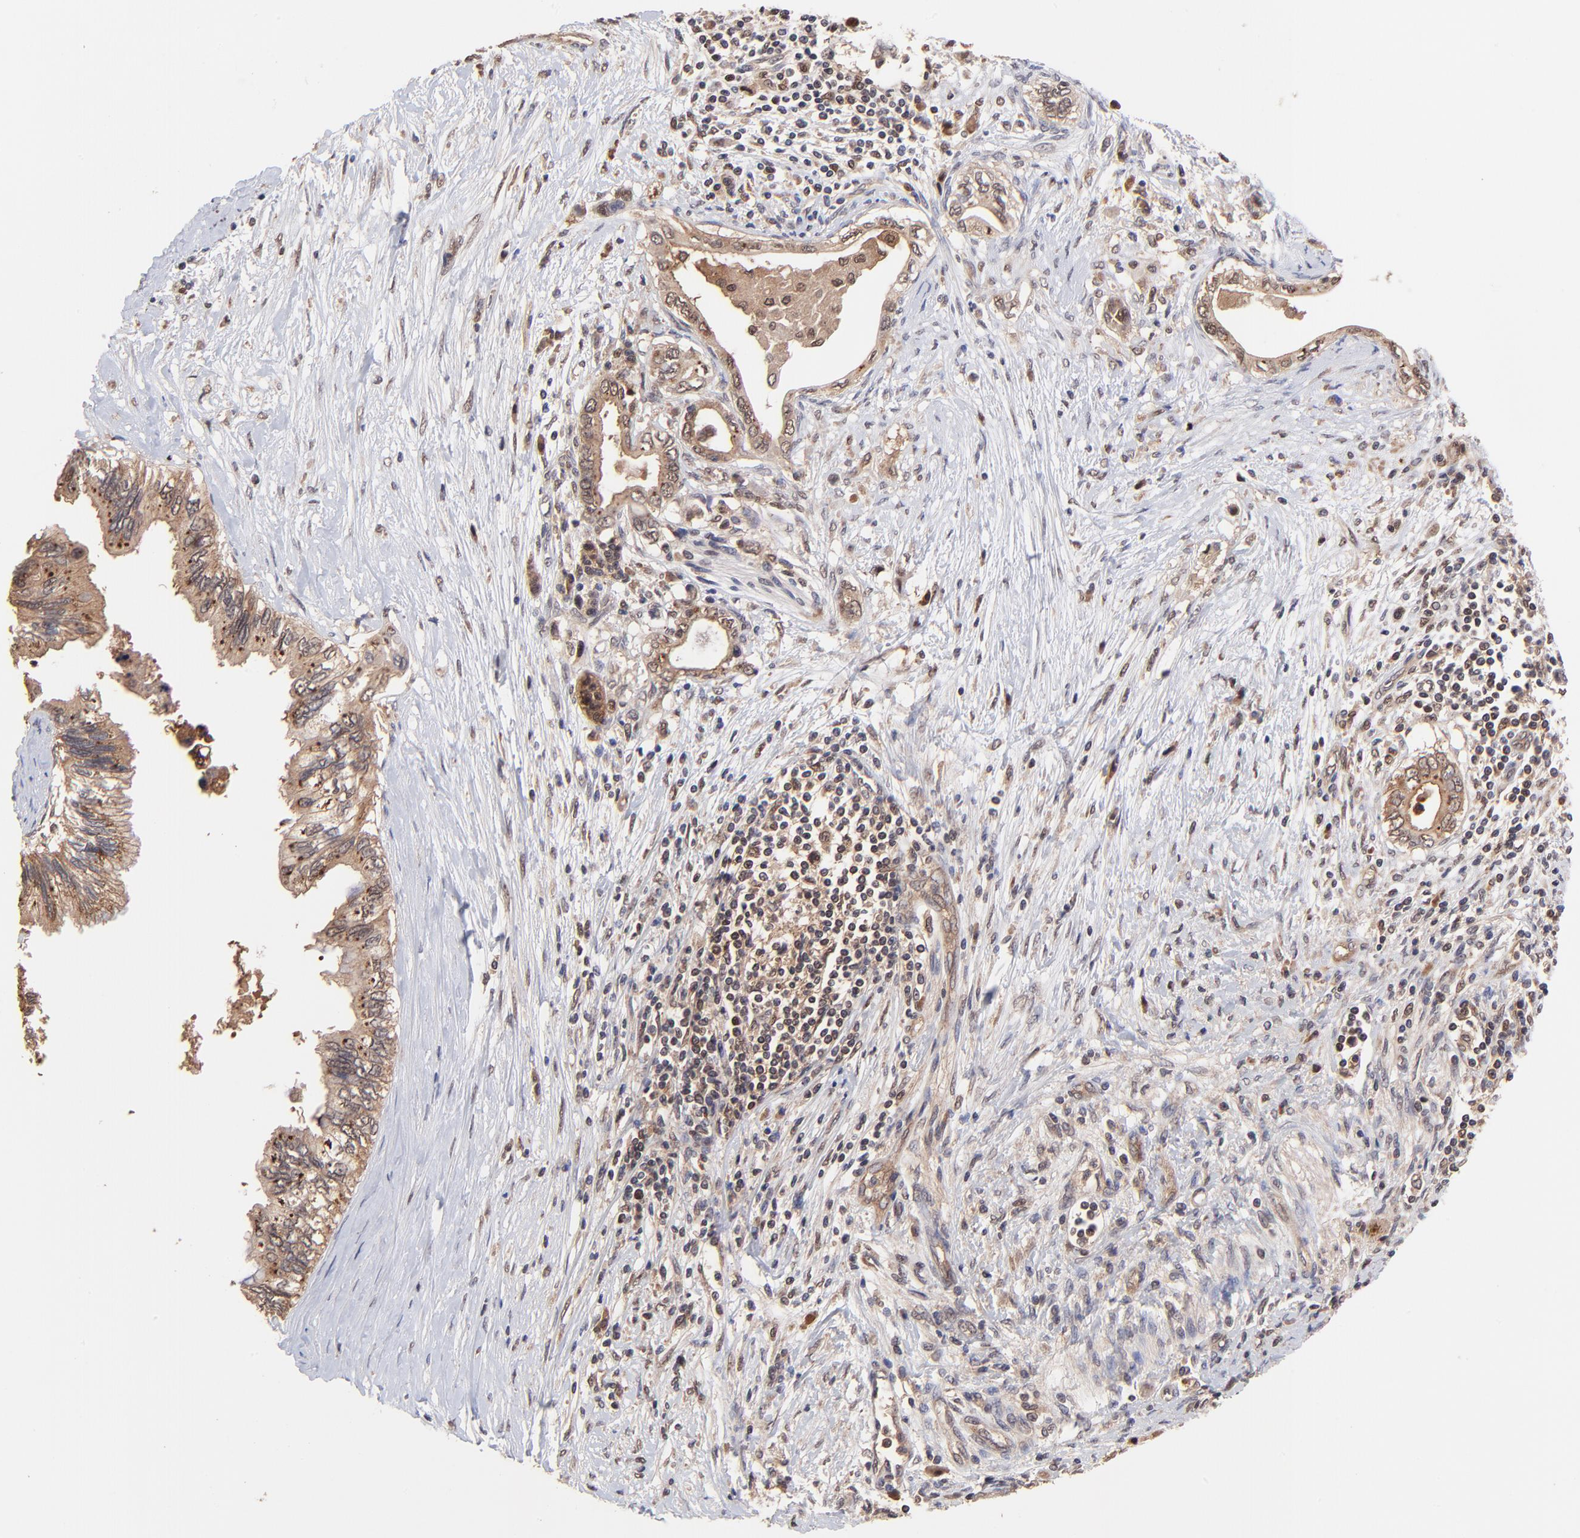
{"staining": {"intensity": "moderate", "quantity": ">75%", "location": "cytoplasmic/membranous"}, "tissue": "pancreatic cancer", "cell_type": "Tumor cells", "image_type": "cancer", "snomed": [{"axis": "morphology", "description": "Adenocarcinoma, NOS"}, {"axis": "topography", "description": "Pancreas"}], "caption": "Immunohistochemistry of pancreatic adenocarcinoma reveals medium levels of moderate cytoplasmic/membranous staining in about >75% of tumor cells.", "gene": "PSMA6", "patient": {"sex": "female", "age": 66}}